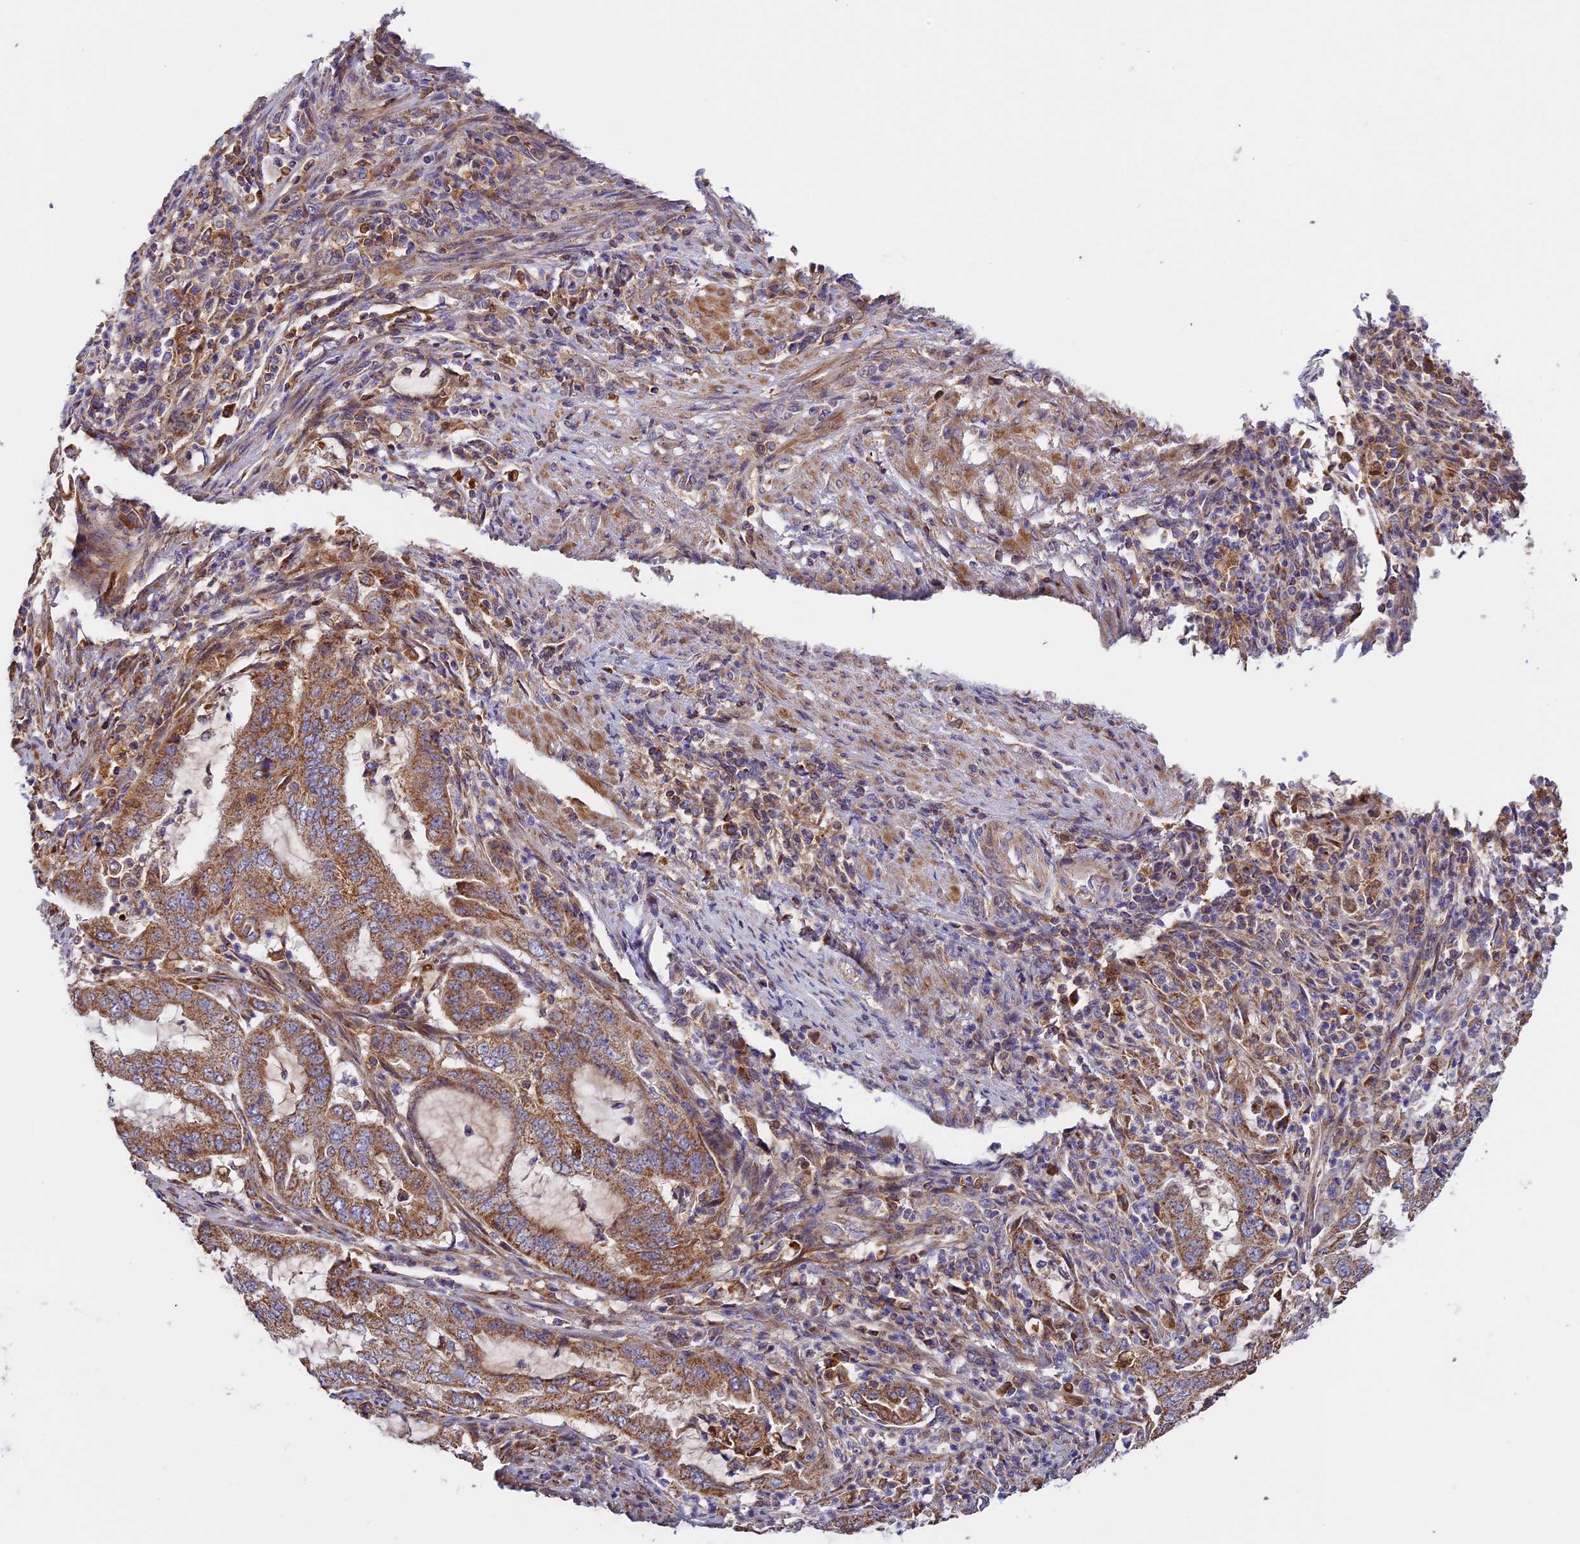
{"staining": {"intensity": "moderate", "quantity": ">75%", "location": "cytoplasmic/membranous"}, "tissue": "endometrial cancer", "cell_type": "Tumor cells", "image_type": "cancer", "snomed": [{"axis": "morphology", "description": "Adenocarcinoma, NOS"}, {"axis": "topography", "description": "Endometrium"}], "caption": "The micrograph reveals immunohistochemical staining of adenocarcinoma (endometrial). There is moderate cytoplasmic/membranous staining is seen in about >75% of tumor cells. The protein of interest is shown in brown color, while the nuclei are stained blue.", "gene": "OCEL1", "patient": {"sex": "female", "age": 51}}